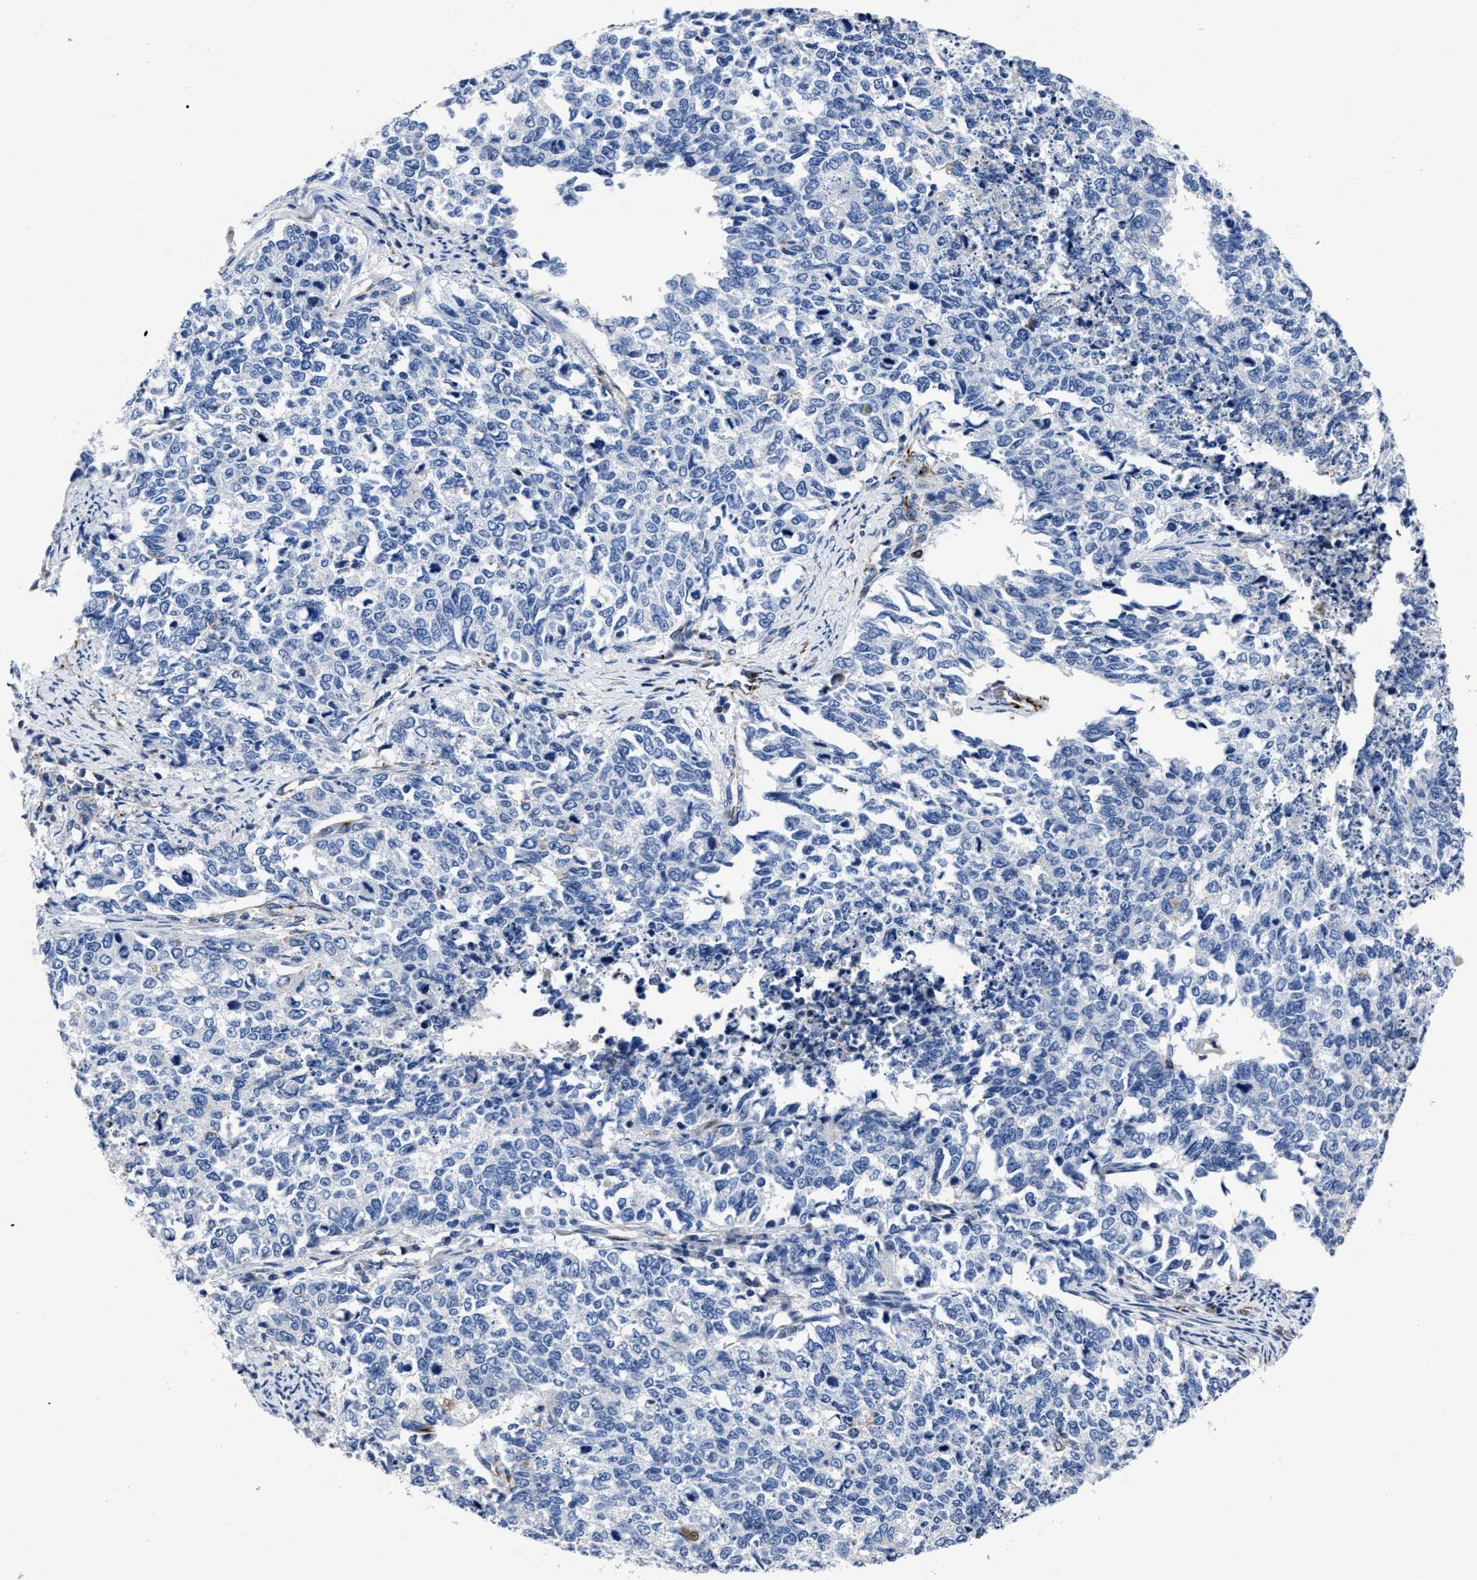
{"staining": {"intensity": "negative", "quantity": "none", "location": "none"}, "tissue": "cervical cancer", "cell_type": "Tumor cells", "image_type": "cancer", "snomed": [{"axis": "morphology", "description": "Squamous cell carcinoma, NOS"}, {"axis": "topography", "description": "Cervix"}], "caption": "Tumor cells show no significant protein expression in cervical cancer.", "gene": "OR10G3", "patient": {"sex": "female", "age": 63}}